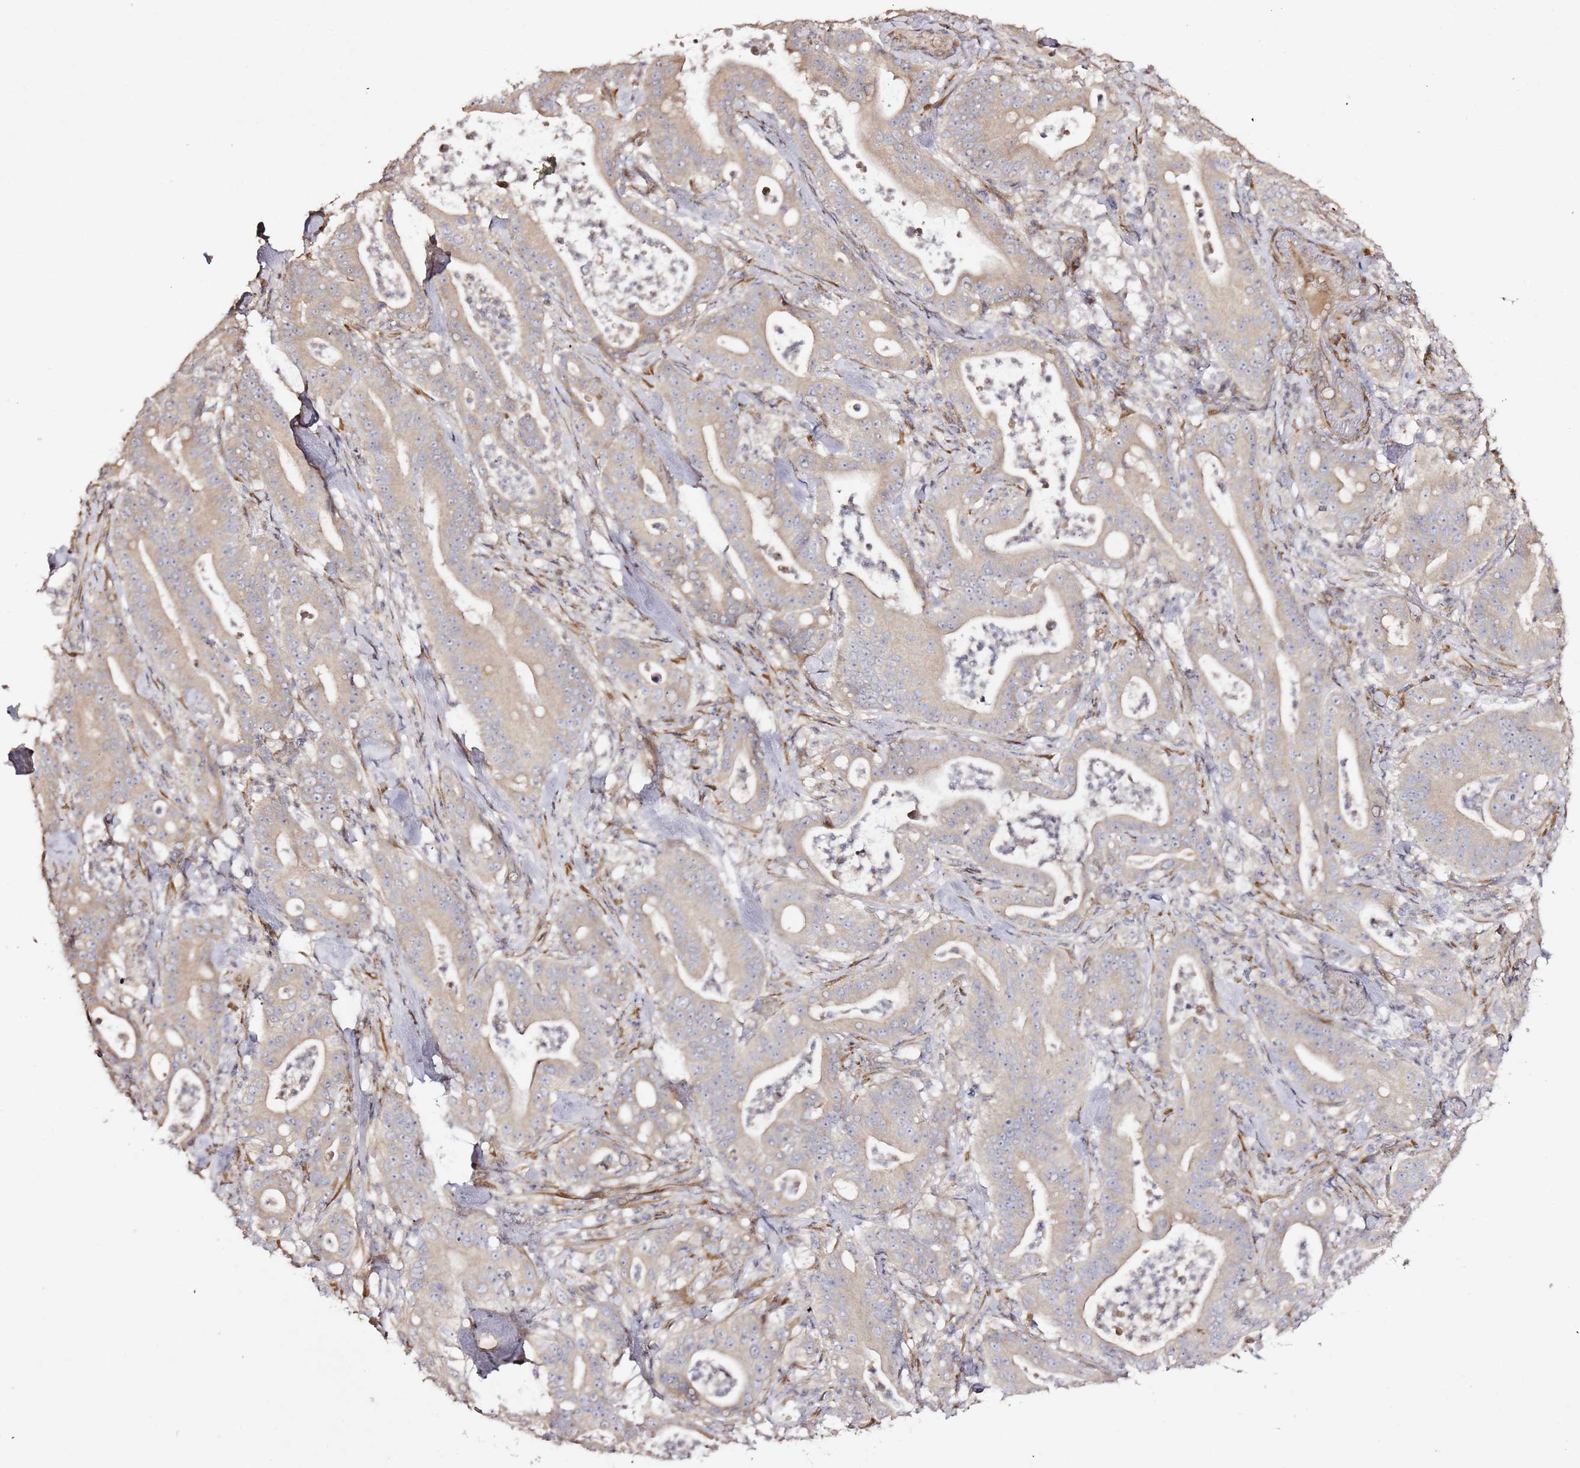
{"staining": {"intensity": "weak", "quantity": "<25%", "location": "cytoplasmic/membranous"}, "tissue": "pancreatic cancer", "cell_type": "Tumor cells", "image_type": "cancer", "snomed": [{"axis": "morphology", "description": "Adenocarcinoma, NOS"}, {"axis": "topography", "description": "Pancreas"}], "caption": "Immunohistochemistry (IHC) image of human pancreatic cancer (adenocarcinoma) stained for a protein (brown), which demonstrates no expression in tumor cells. (DAB immunohistochemistry, high magnification).", "gene": "HSD17B7", "patient": {"sex": "male", "age": 71}}